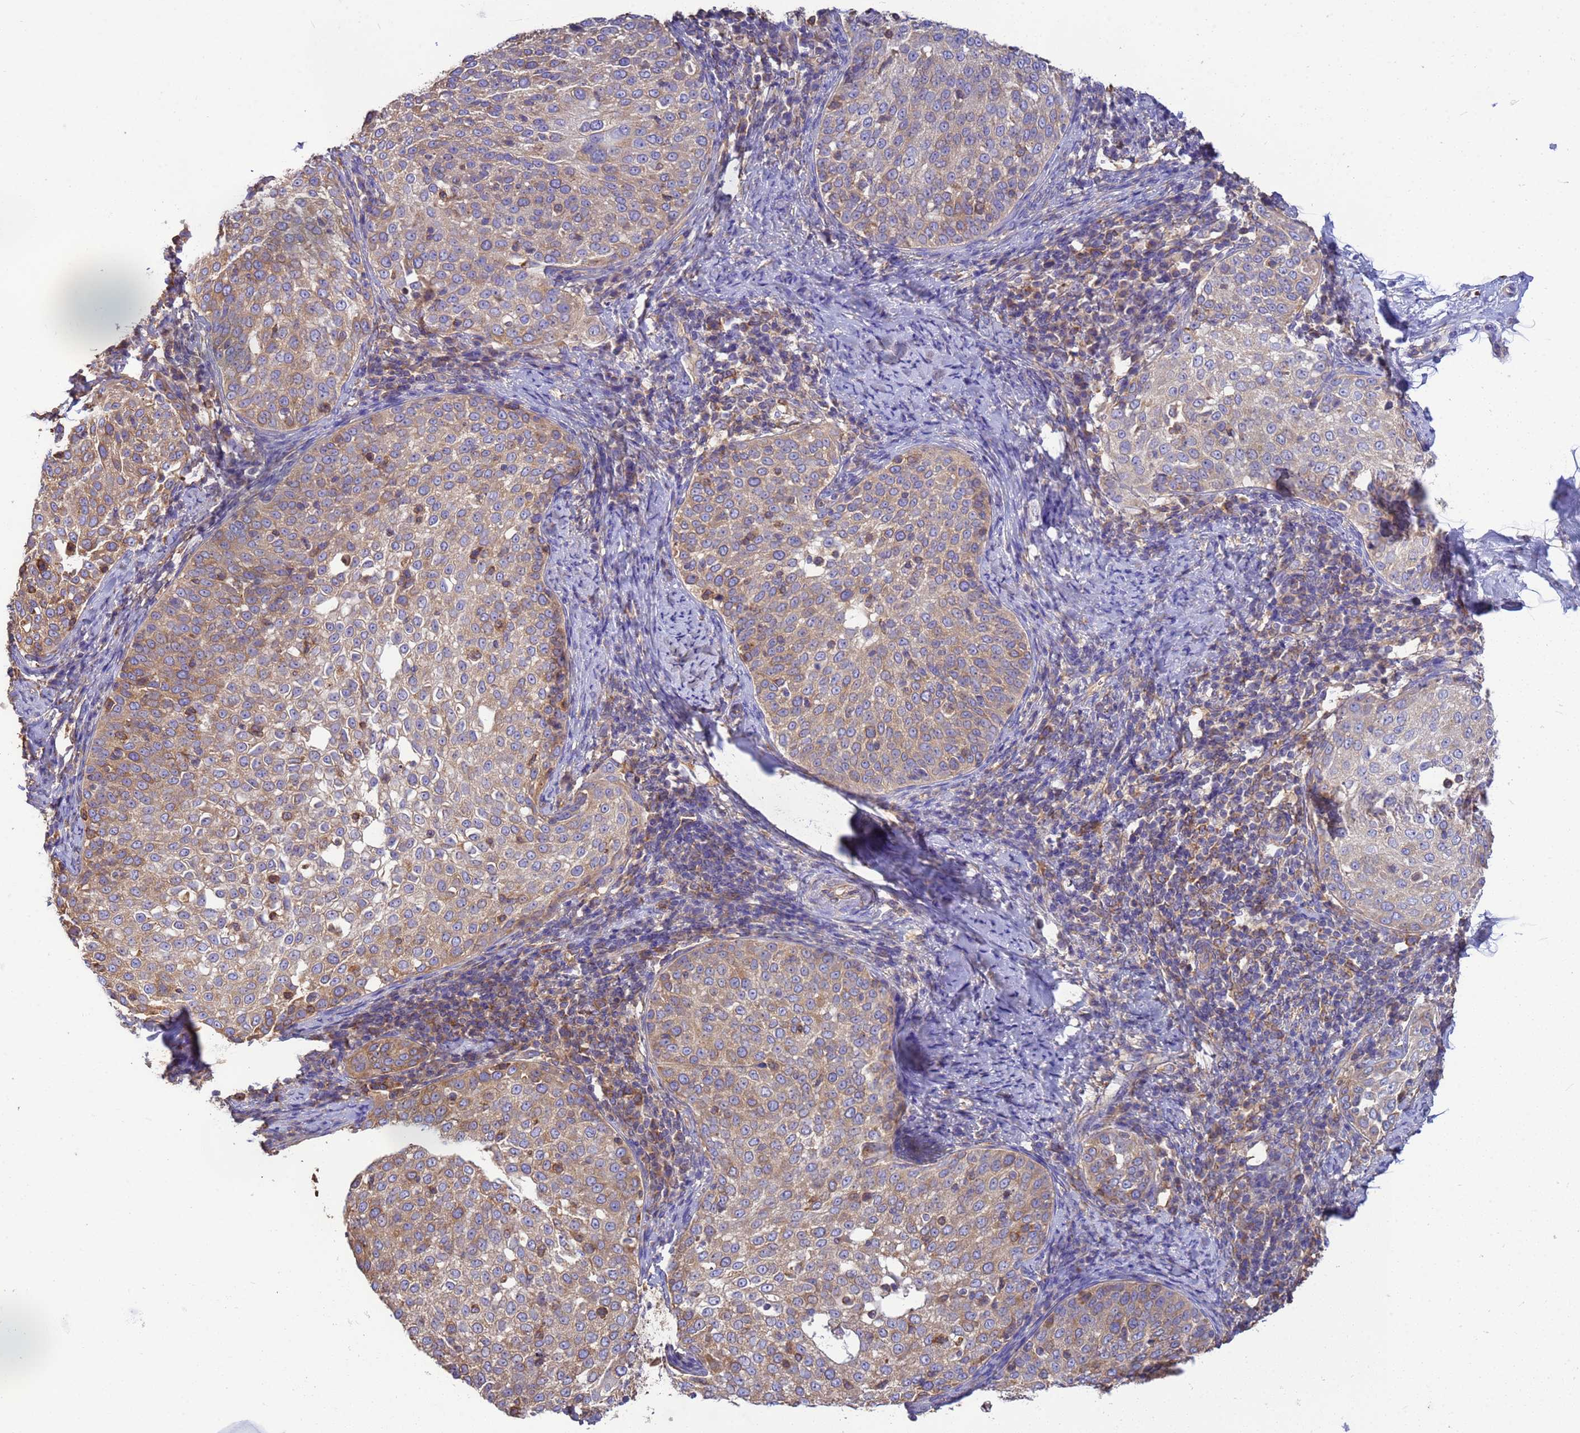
{"staining": {"intensity": "moderate", "quantity": "25%-75%", "location": "cytoplasmic/membranous"}, "tissue": "cervical cancer", "cell_type": "Tumor cells", "image_type": "cancer", "snomed": [{"axis": "morphology", "description": "Squamous cell carcinoma, NOS"}, {"axis": "topography", "description": "Cervix"}], "caption": "An immunohistochemistry (IHC) histopathology image of neoplastic tissue is shown. Protein staining in brown highlights moderate cytoplasmic/membranous positivity in cervical squamous cell carcinoma within tumor cells.", "gene": "TUBB1", "patient": {"sex": "female", "age": 57}}